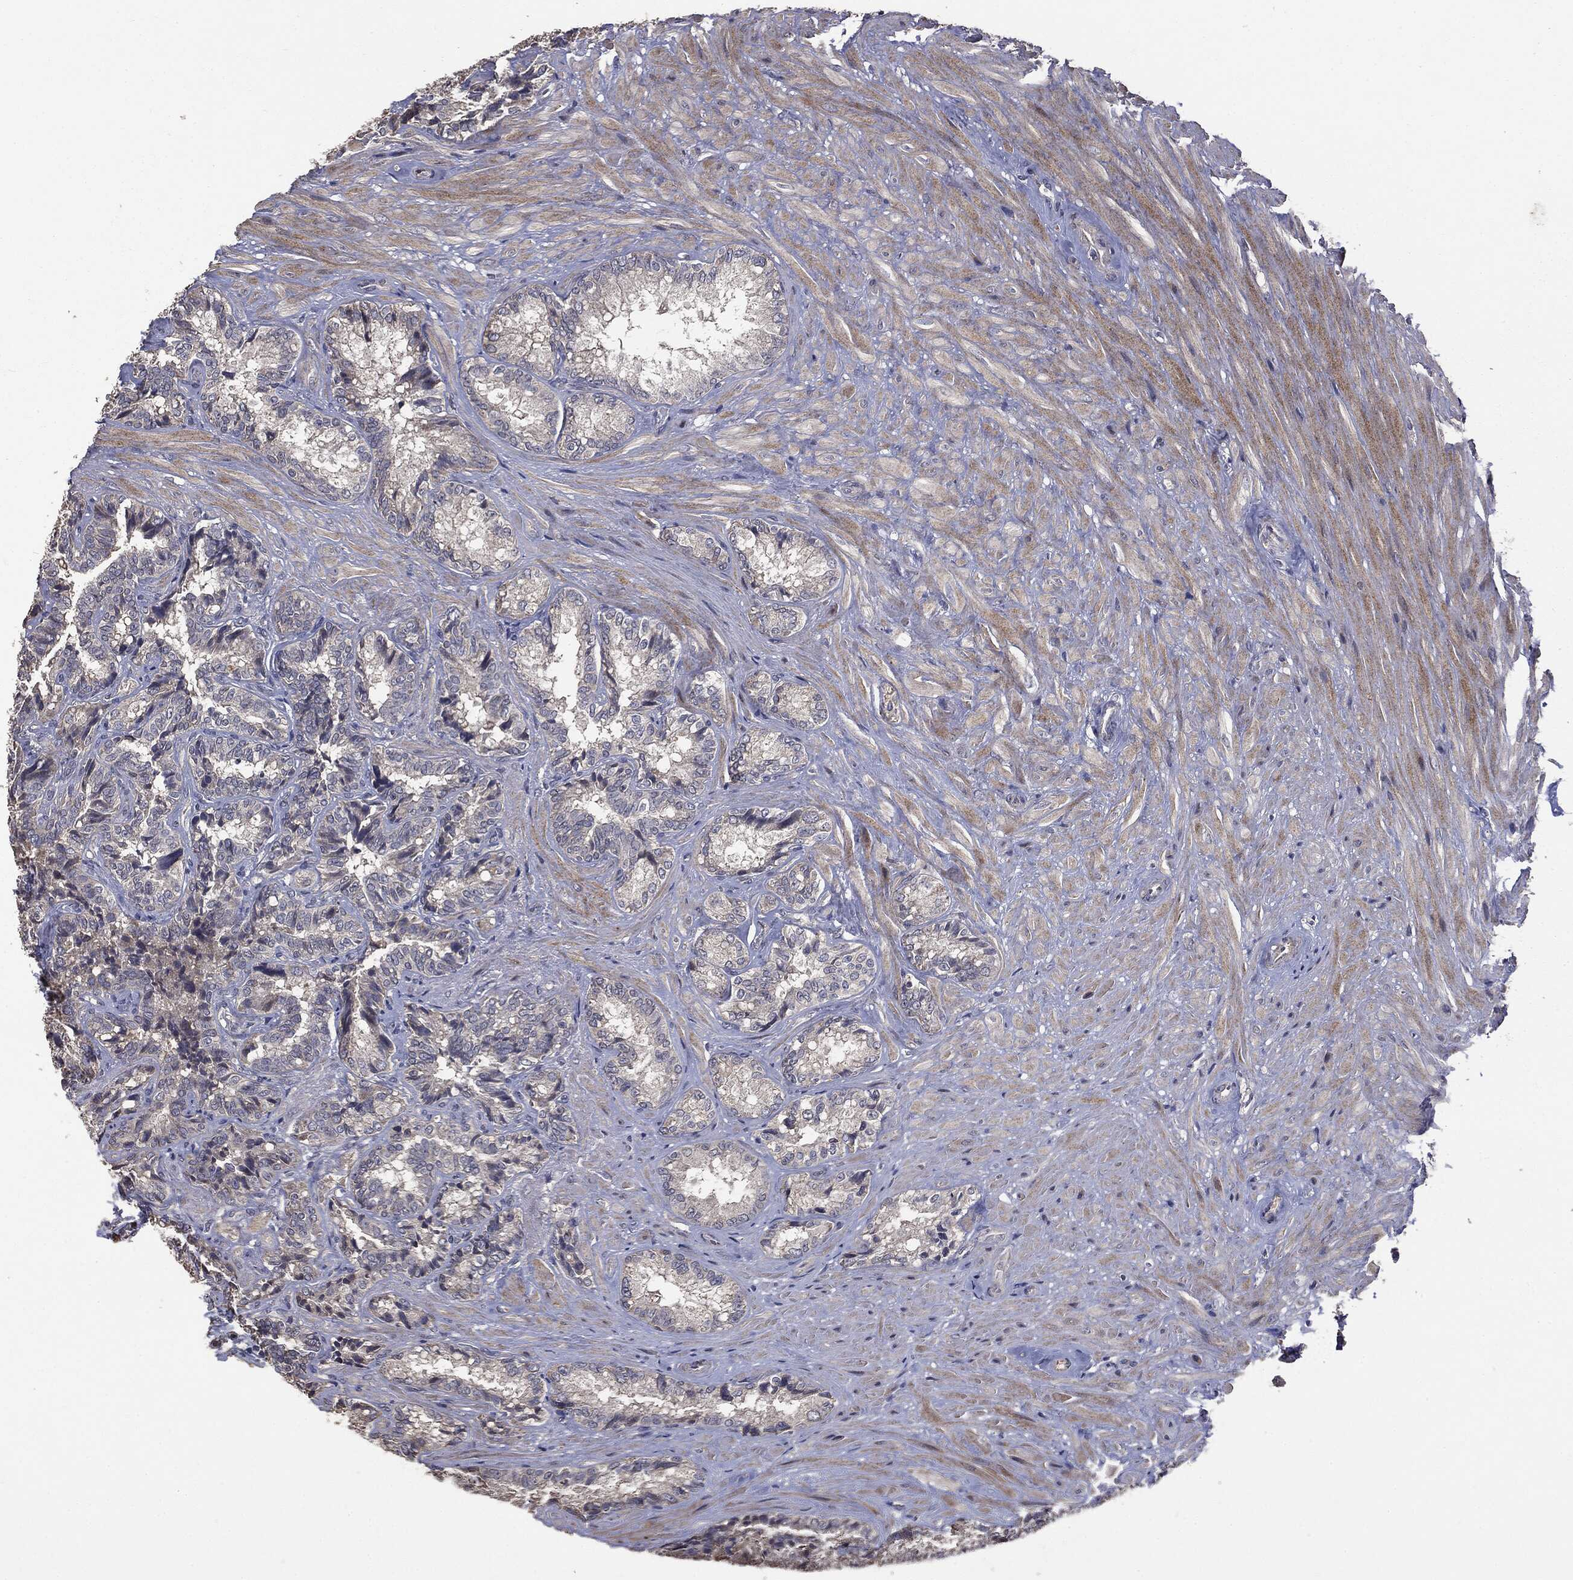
{"staining": {"intensity": "weak", "quantity": "<25%", "location": "cytoplasmic/membranous"}, "tissue": "seminal vesicle", "cell_type": "Glandular cells", "image_type": "normal", "snomed": [{"axis": "morphology", "description": "Normal tissue, NOS"}, {"axis": "topography", "description": "Seminal veicle"}], "caption": "IHC micrograph of normal seminal vesicle: human seminal vesicle stained with DAB (3,3'-diaminobenzidine) shows no significant protein positivity in glandular cells.", "gene": "MTOR", "patient": {"sex": "male", "age": 68}}